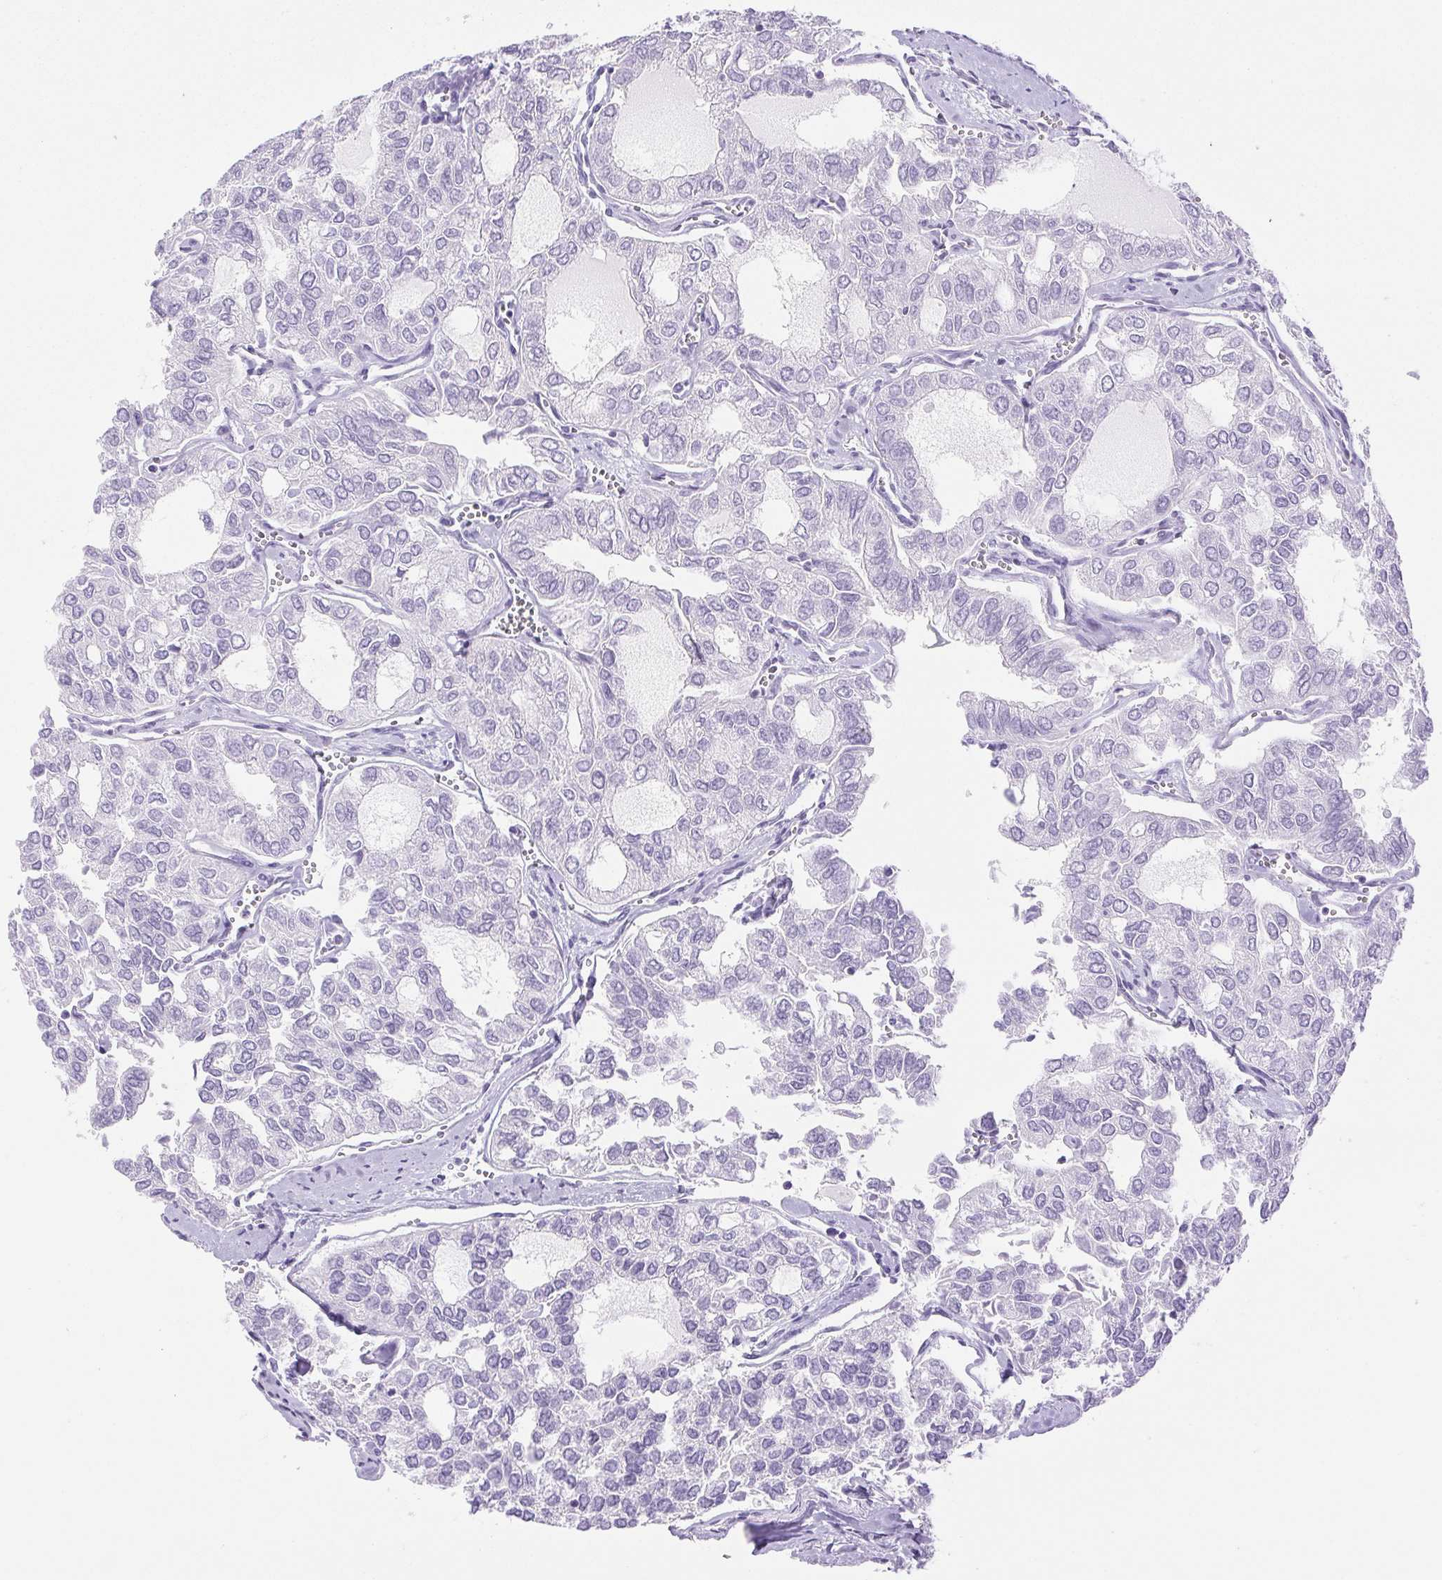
{"staining": {"intensity": "negative", "quantity": "none", "location": "none"}, "tissue": "thyroid cancer", "cell_type": "Tumor cells", "image_type": "cancer", "snomed": [{"axis": "morphology", "description": "Follicular adenoma carcinoma, NOS"}, {"axis": "topography", "description": "Thyroid gland"}], "caption": "Human follicular adenoma carcinoma (thyroid) stained for a protein using IHC shows no staining in tumor cells.", "gene": "HLA-G", "patient": {"sex": "male", "age": 75}}